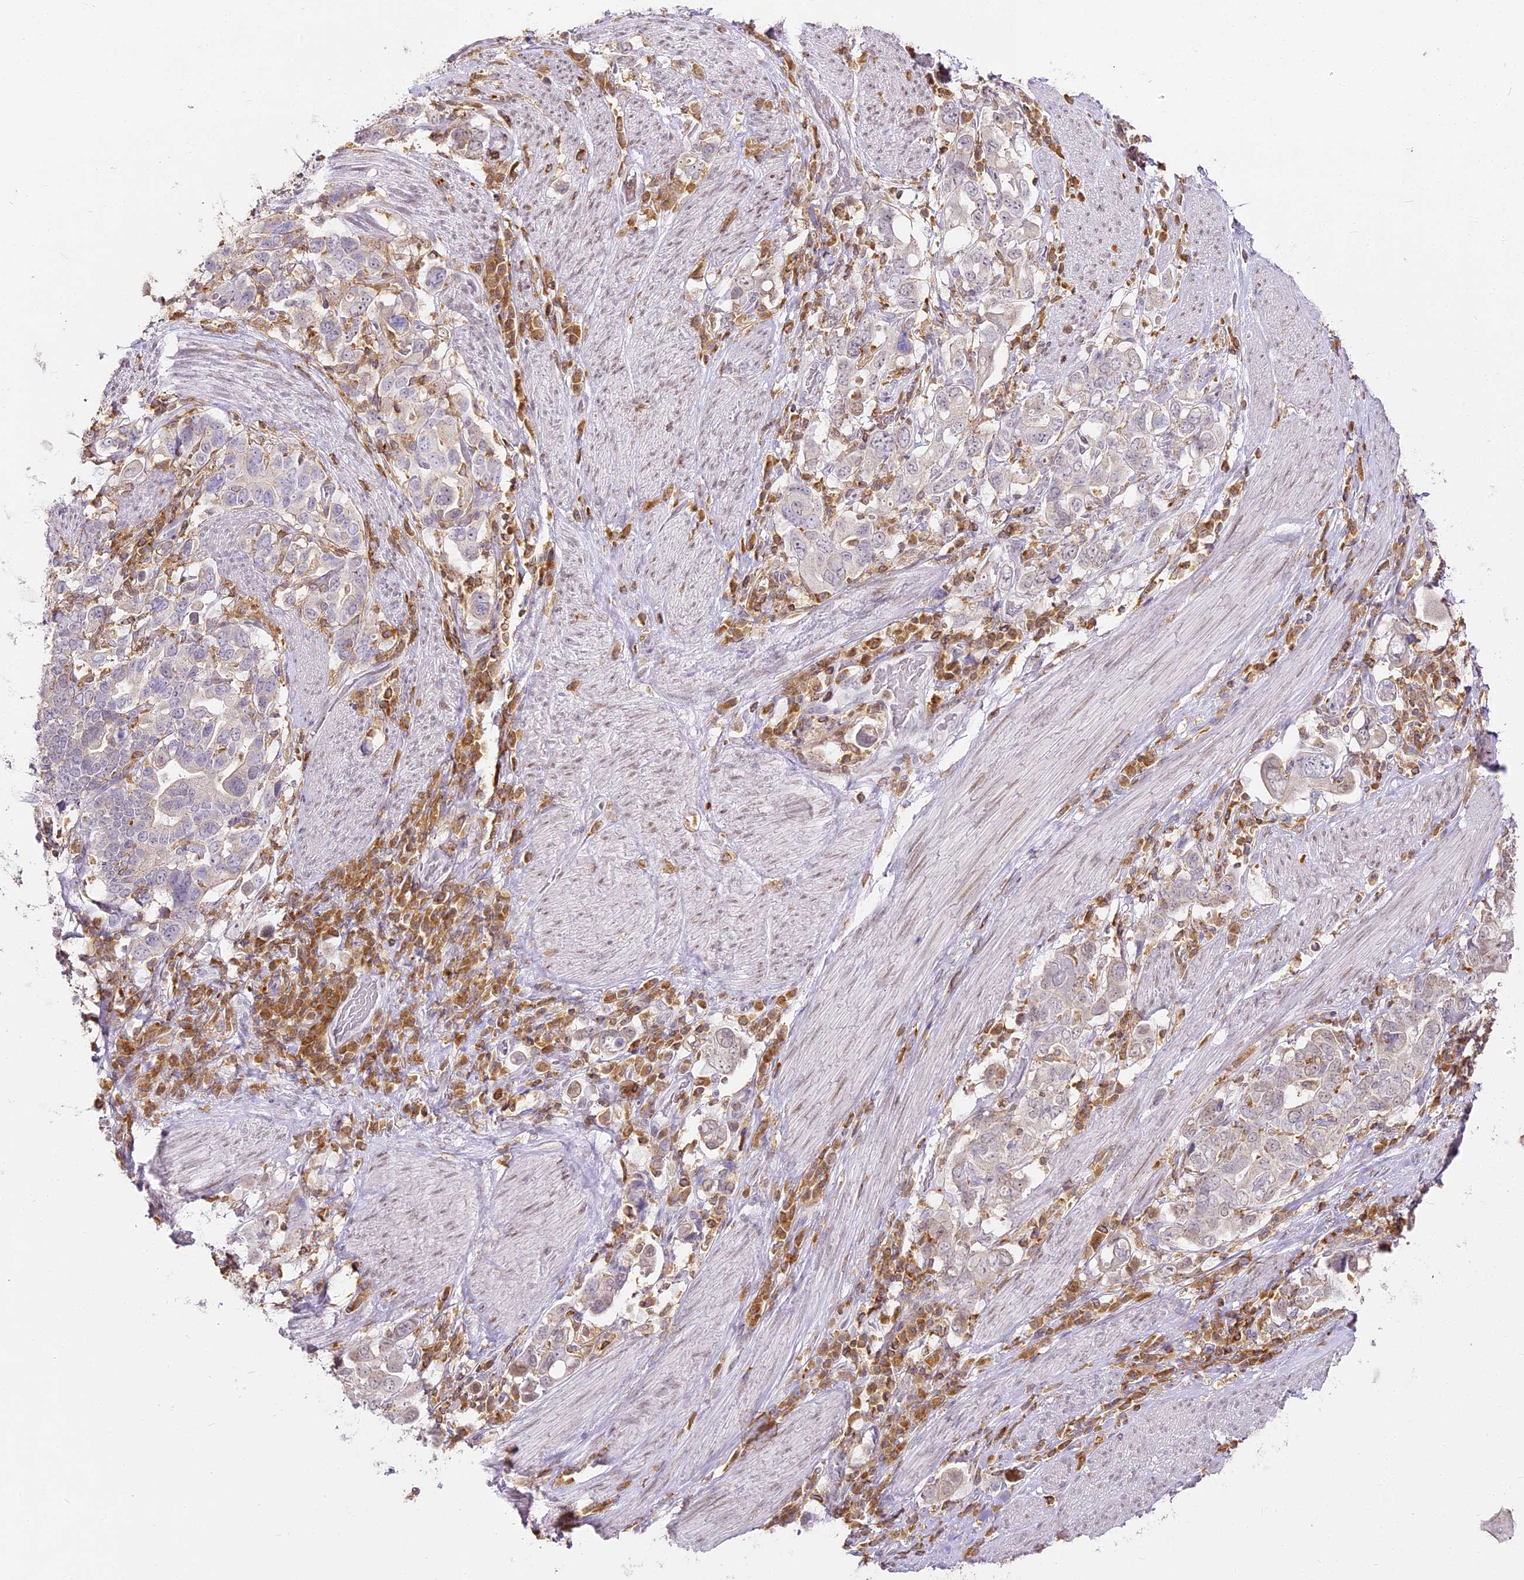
{"staining": {"intensity": "negative", "quantity": "none", "location": "none"}, "tissue": "stomach cancer", "cell_type": "Tumor cells", "image_type": "cancer", "snomed": [{"axis": "morphology", "description": "Adenocarcinoma, NOS"}, {"axis": "topography", "description": "Stomach, upper"}], "caption": "Micrograph shows no protein staining in tumor cells of stomach adenocarcinoma tissue. Nuclei are stained in blue.", "gene": "DOCK2", "patient": {"sex": "male", "age": 62}}